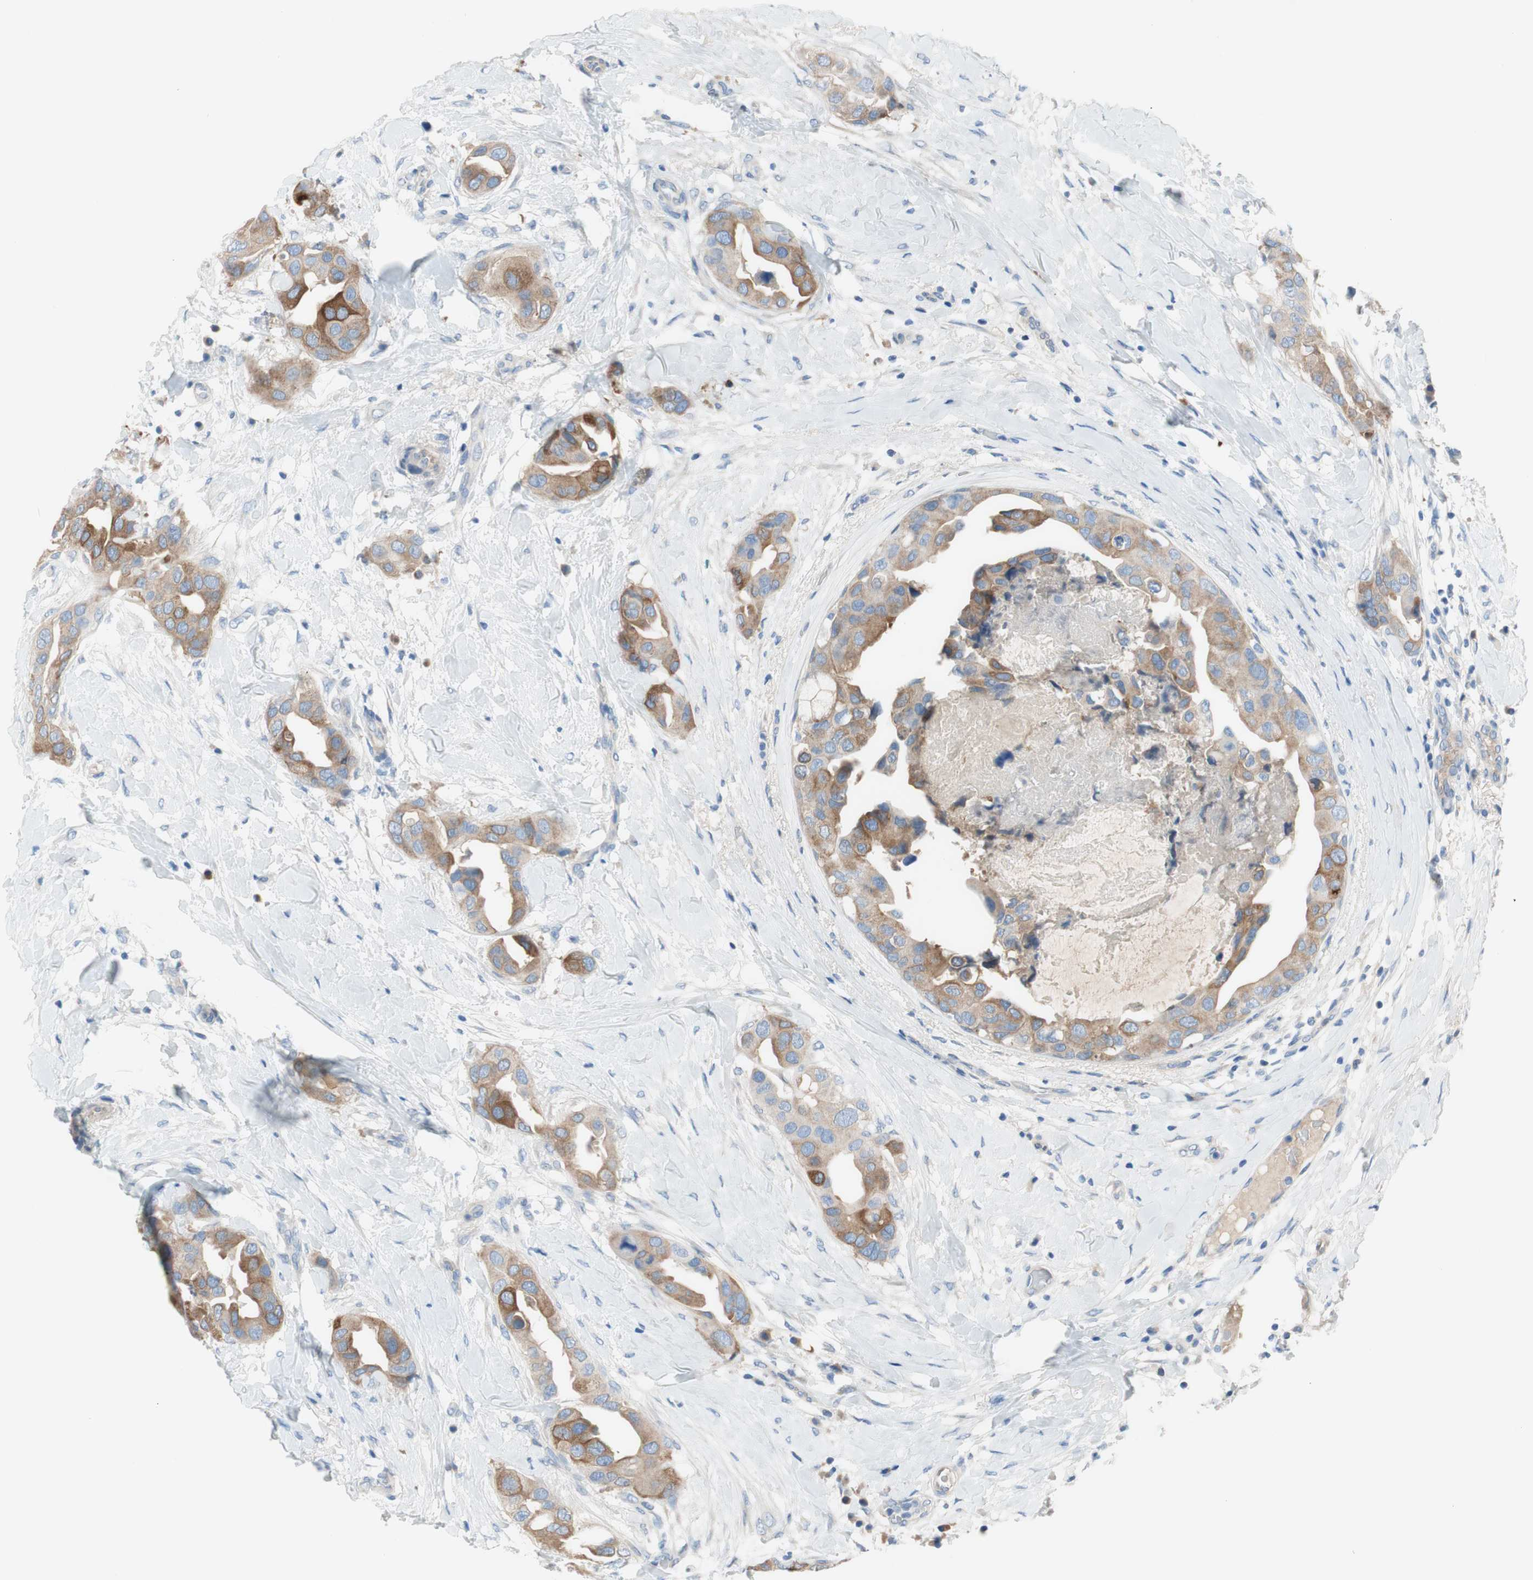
{"staining": {"intensity": "moderate", "quantity": ">75%", "location": "cytoplasmic/membranous"}, "tissue": "breast cancer", "cell_type": "Tumor cells", "image_type": "cancer", "snomed": [{"axis": "morphology", "description": "Duct carcinoma"}, {"axis": "topography", "description": "Breast"}], "caption": "This is an image of immunohistochemistry staining of invasive ductal carcinoma (breast), which shows moderate expression in the cytoplasmic/membranous of tumor cells.", "gene": "FDFT1", "patient": {"sex": "female", "age": 40}}